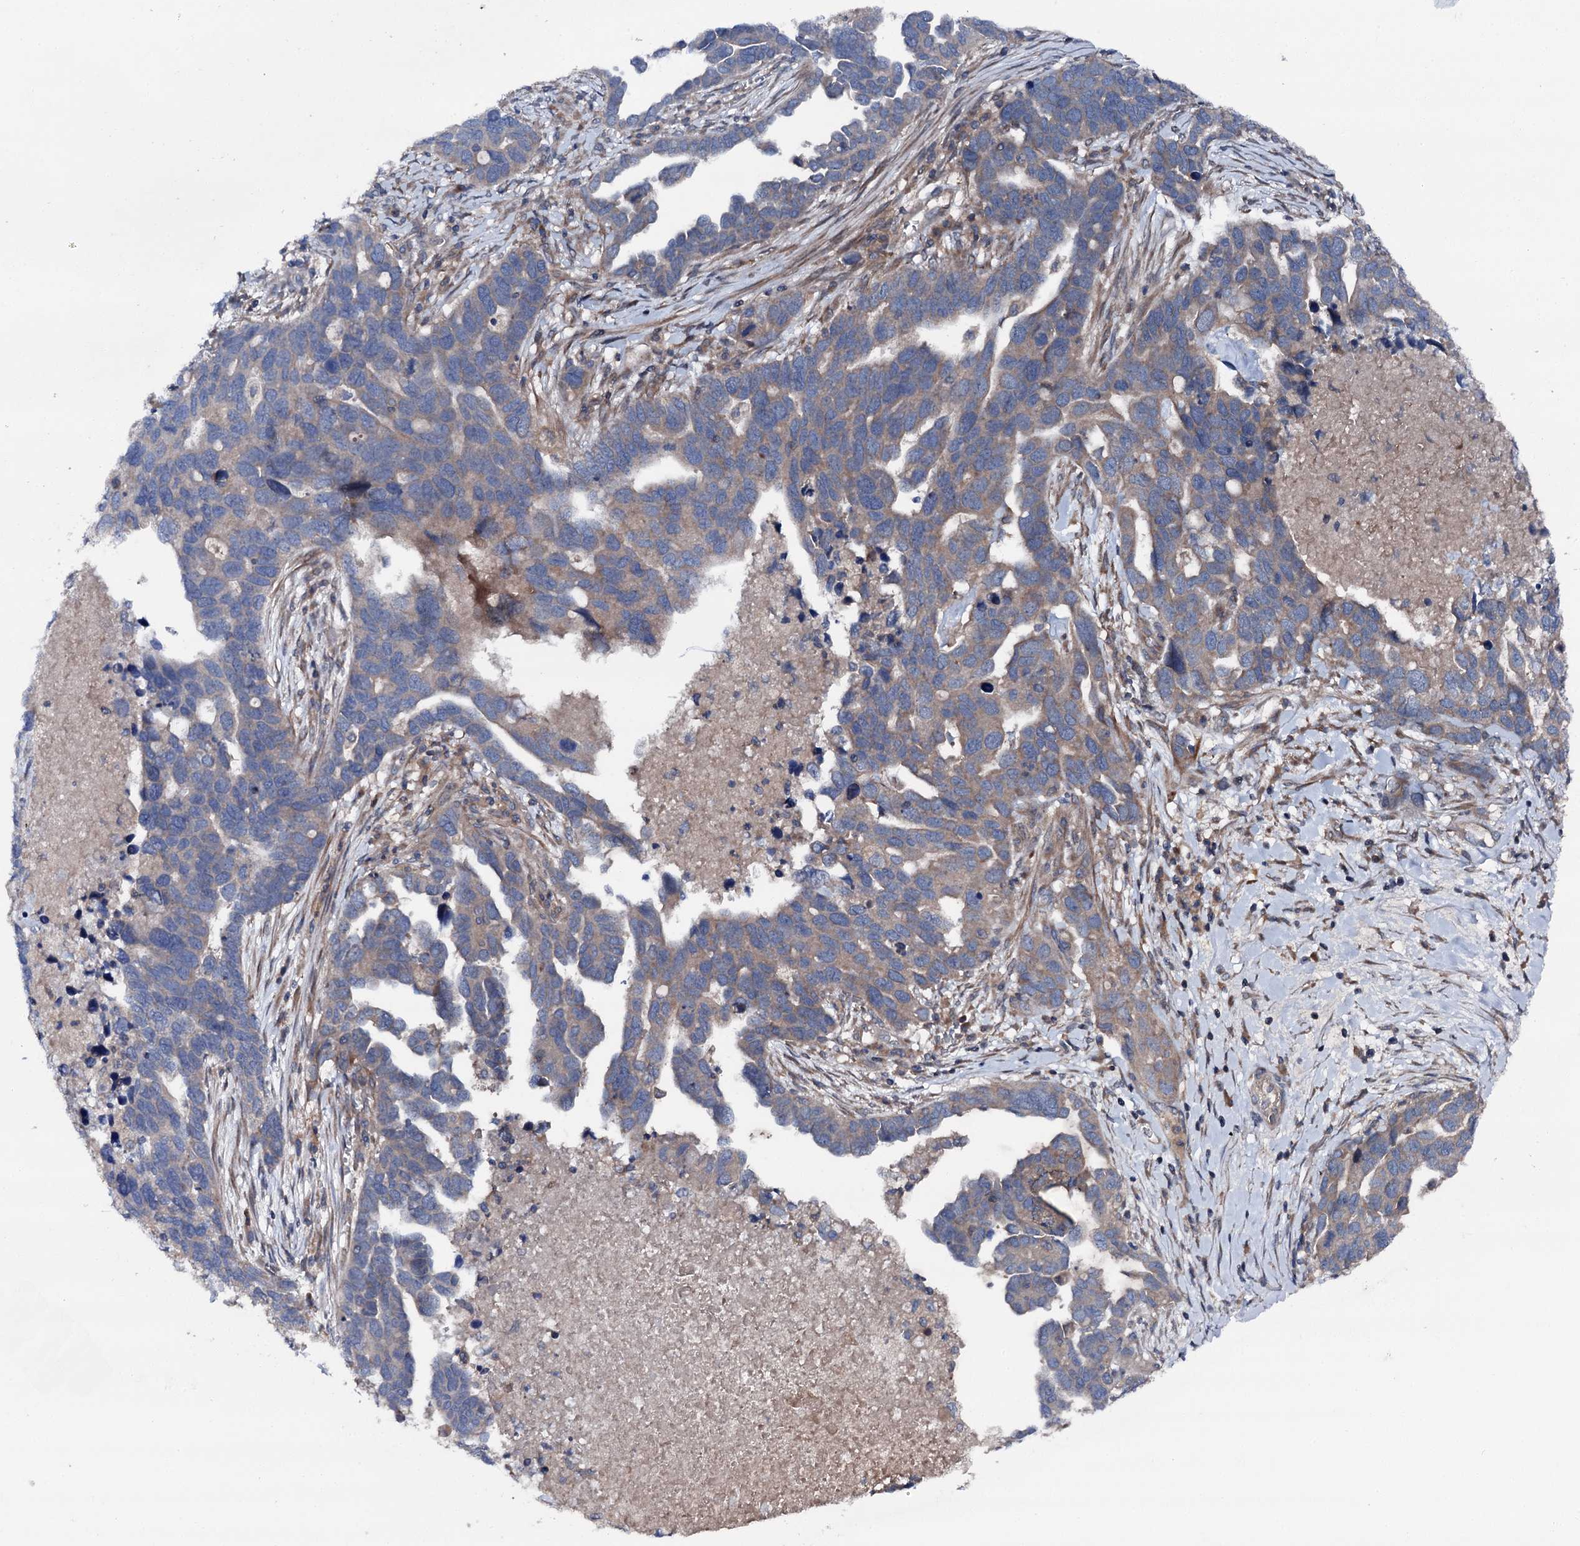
{"staining": {"intensity": "weak", "quantity": ">75%", "location": "cytoplasmic/membranous"}, "tissue": "ovarian cancer", "cell_type": "Tumor cells", "image_type": "cancer", "snomed": [{"axis": "morphology", "description": "Cystadenocarcinoma, serous, NOS"}, {"axis": "topography", "description": "Ovary"}], "caption": "Immunohistochemistry (IHC) image of ovarian serous cystadenocarcinoma stained for a protein (brown), which displays low levels of weak cytoplasmic/membranous expression in about >75% of tumor cells.", "gene": "SLC22A25", "patient": {"sex": "female", "age": 54}}